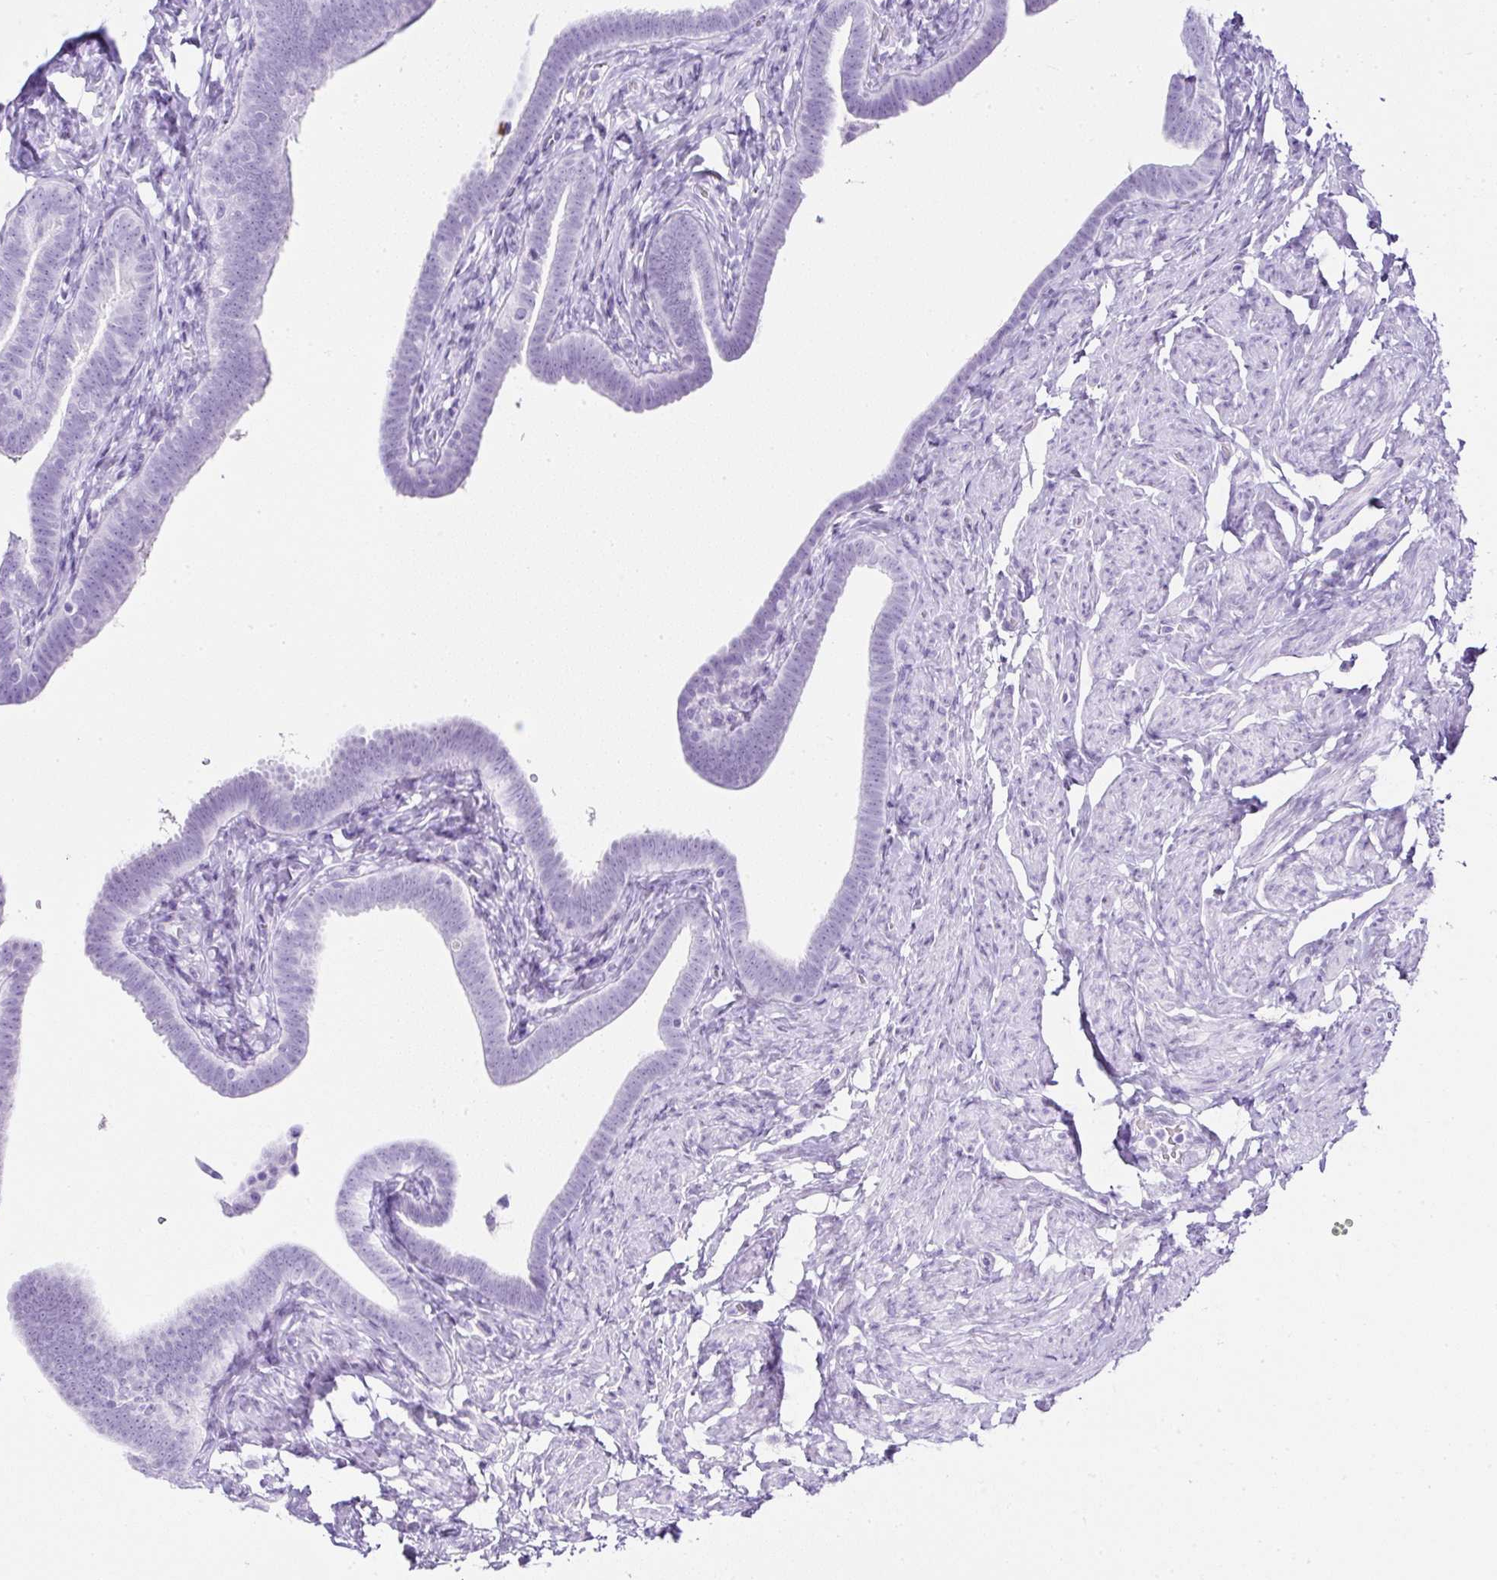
{"staining": {"intensity": "negative", "quantity": "none", "location": "none"}, "tissue": "fallopian tube", "cell_type": "Glandular cells", "image_type": "normal", "snomed": [{"axis": "morphology", "description": "Normal tissue, NOS"}, {"axis": "topography", "description": "Fallopian tube"}], "caption": "This is an immunohistochemistry (IHC) image of benign human fallopian tube. There is no staining in glandular cells.", "gene": "SERPINB3", "patient": {"sex": "female", "age": 69}}